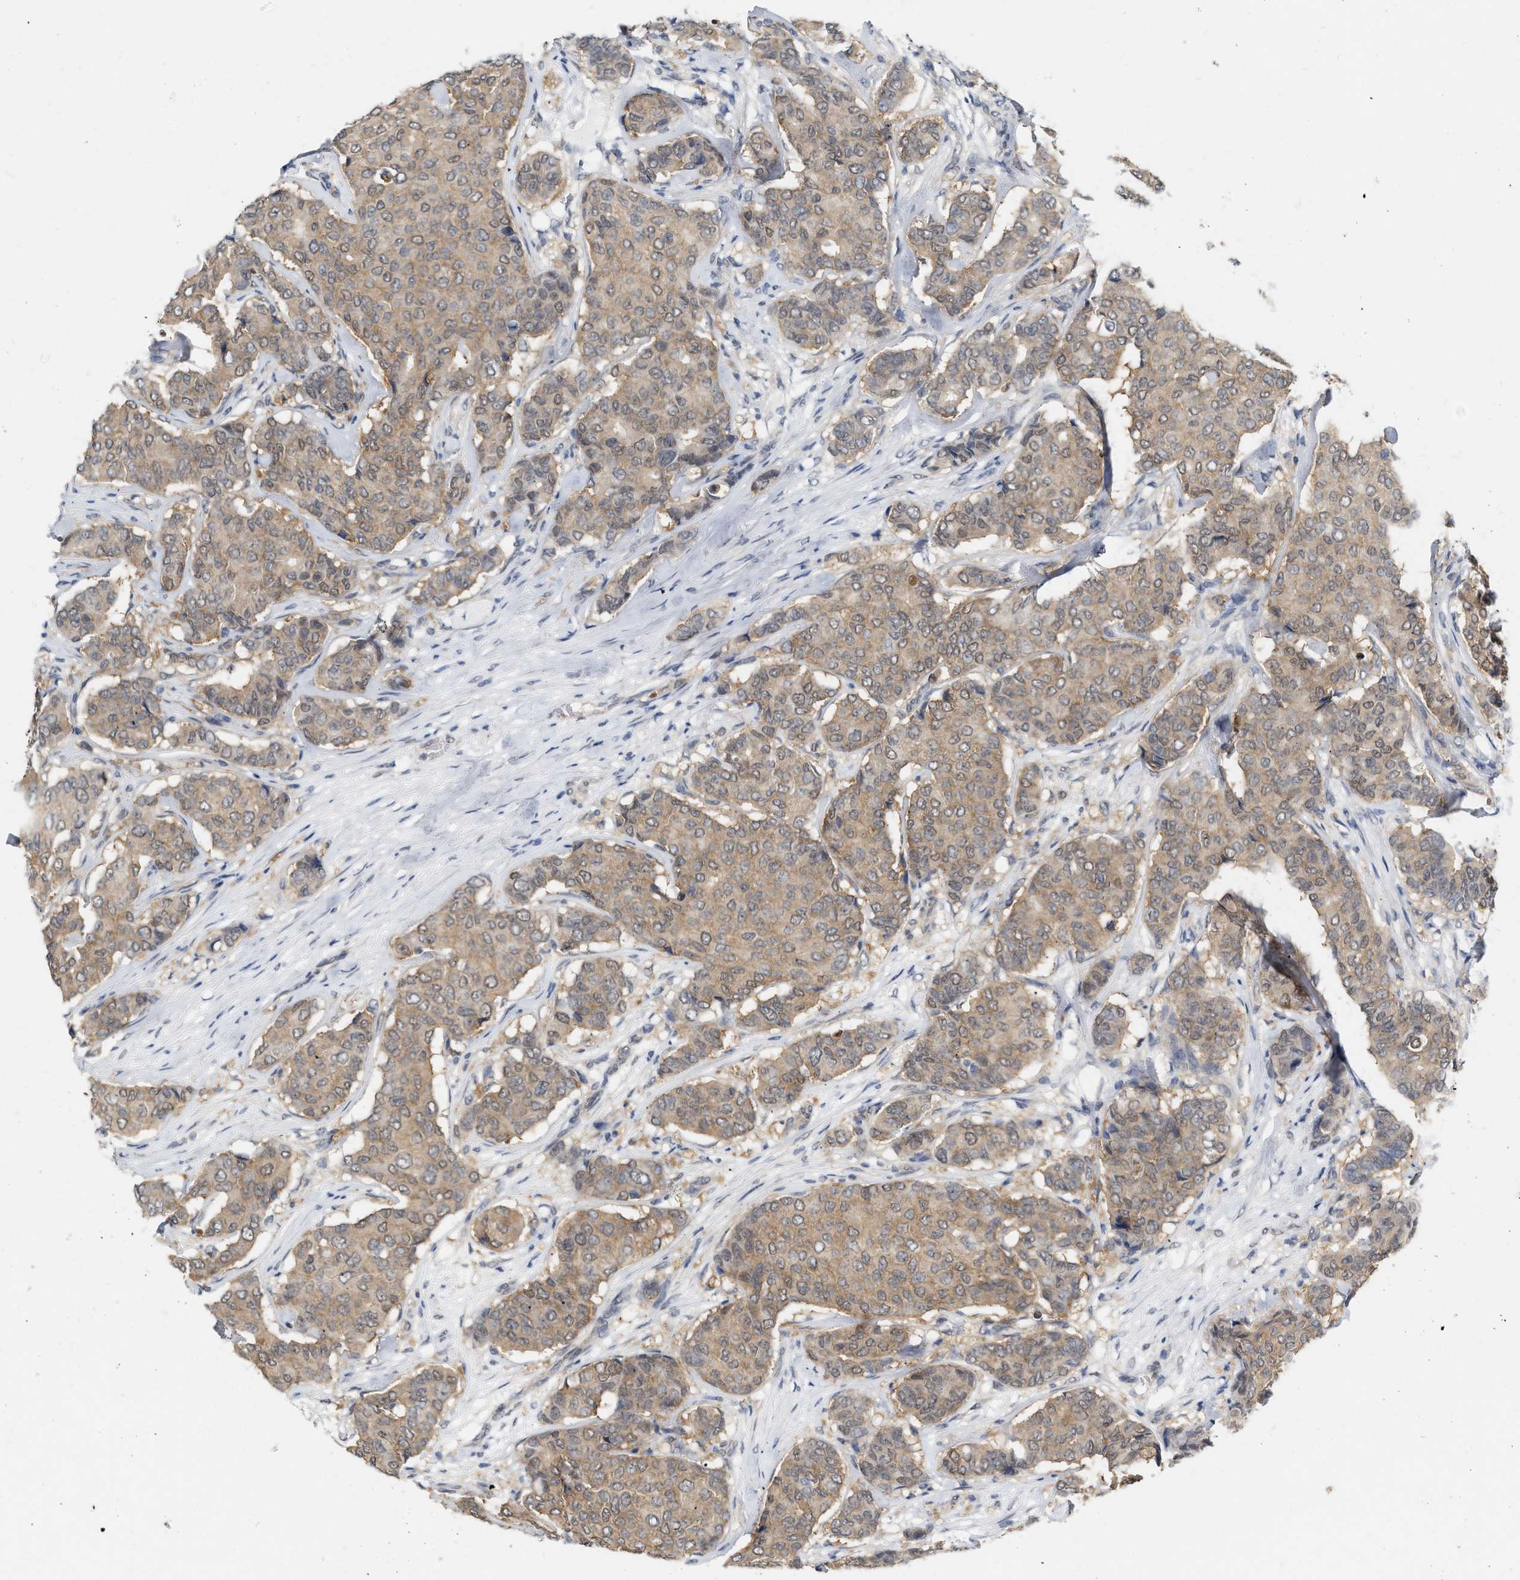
{"staining": {"intensity": "moderate", "quantity": ">75%", "location": "cytoplasmic/membranous"}, "tissue": "breast cancer", "cell_type": "Tumor cells", "image_type": "cancer", "snomed": [{"axis": "morphology", "description": "Duct carcinoma"}, {"axis": "topography", "description": "Breast"}], "caption": "Immunohistochemical staining of intraductal carcinoma (breast) shows medium levels of moderate cytoplasmic/membranous protein staining in about >75% of tumor cells.", "gene": "RUVBL1", "patient": {"sex": "female", "age": 75}}